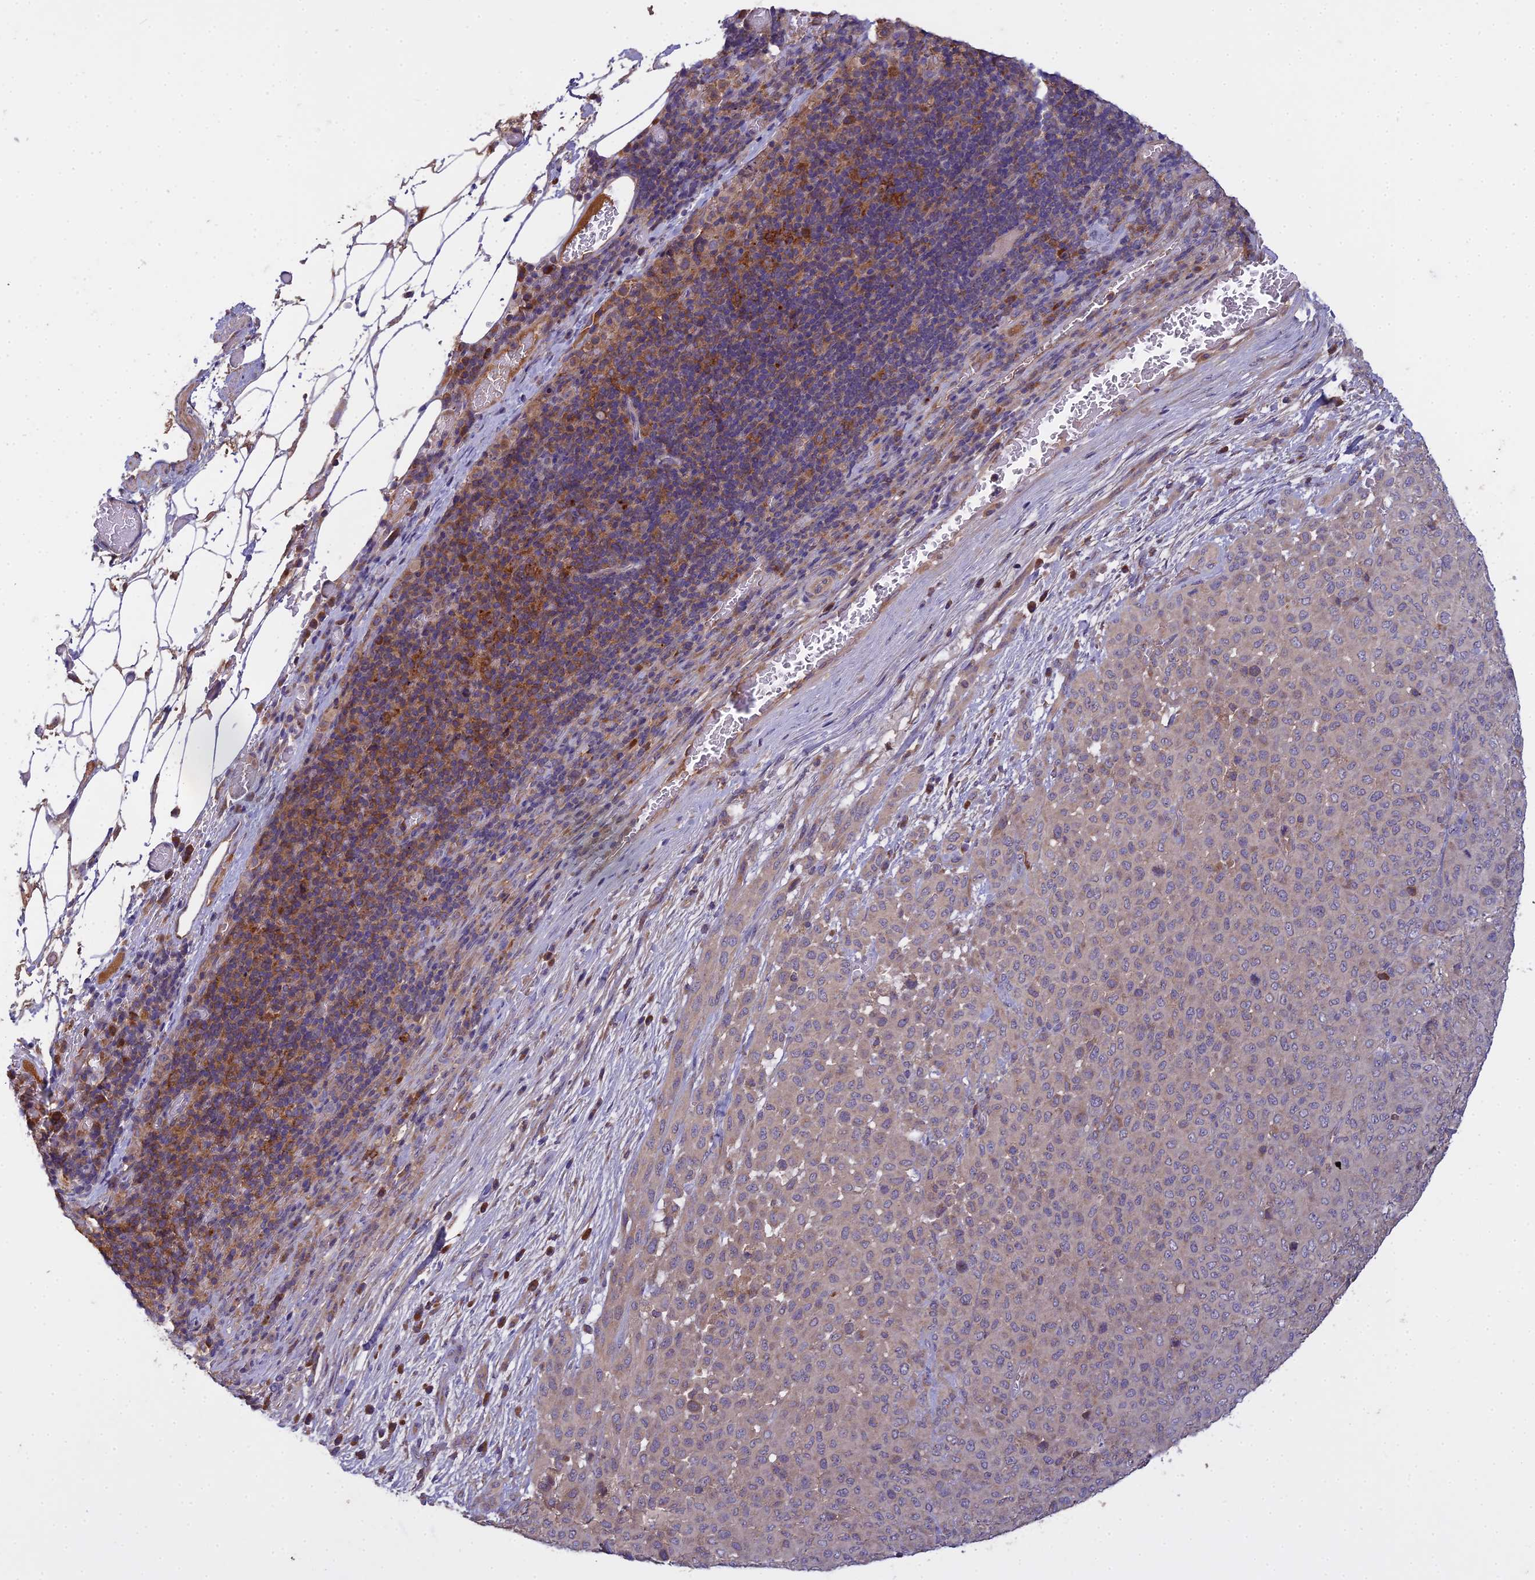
{"staining": {"intensity": "negative", "quantity": "none", "location": "none"}, "tissue": "melanoma", "cell_type": "Tumor cells", "image_type": "cancer", "snomed": [{"axis": "morphology", "description": "Malignant melanoma, Metastatic site"}, {"axis": "topography", "description": "Skin"}], "caption": "Protein analysis of melanoma shows no significant positivity in tumor cells.", "gene": "CCDC167", "patient": {"sex": "female", "age": 81}}